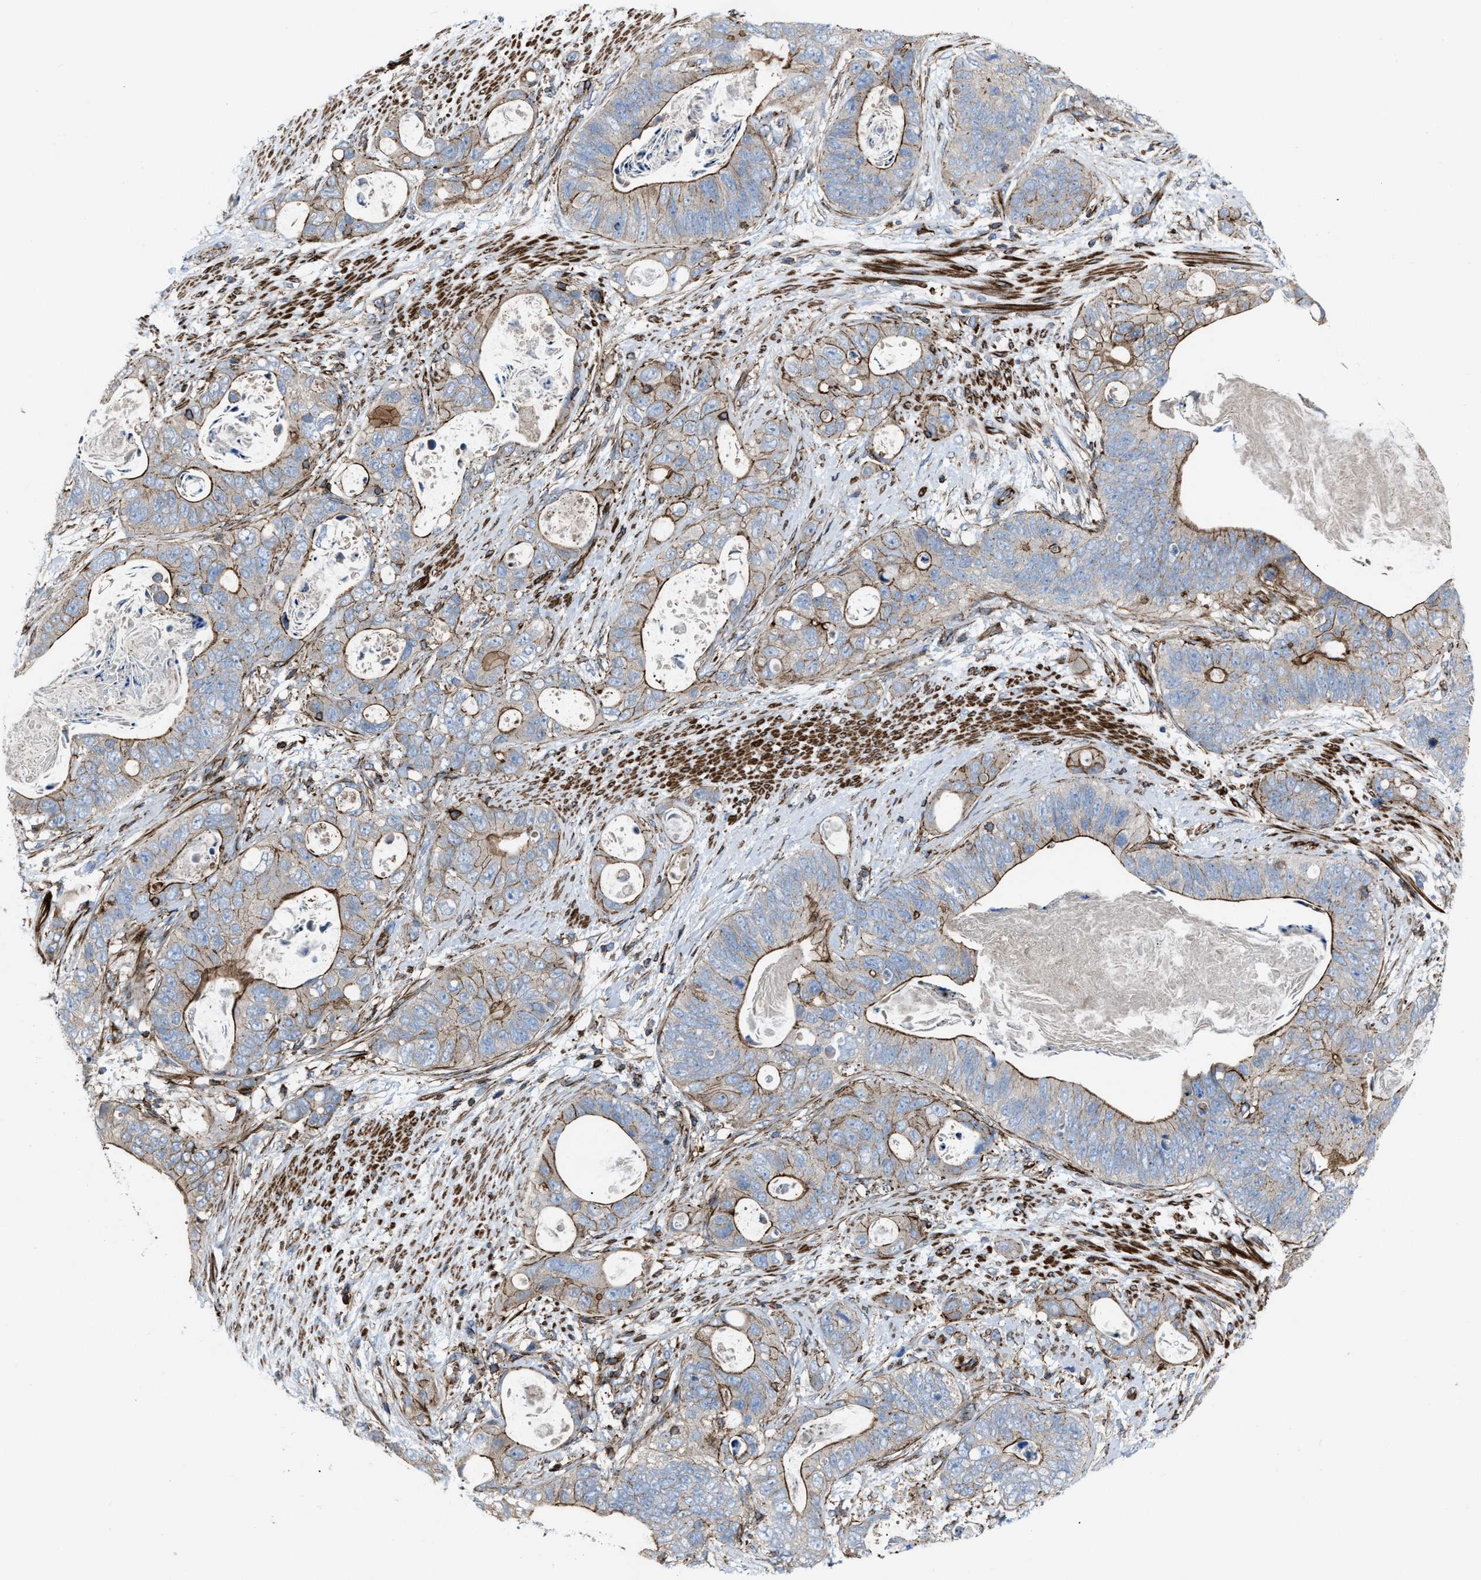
{"staining": {"intensity": "moderate", "quantity": ">75%", "location": "cytoplasmic/membranous"}, "tissue": "stomach cancer", "cell_type": "Tumor cells", "image_type": "cancer", "snomed": [{"axis": "morphology", "description": "Normal tissue, NOS"}, {"axis": "morphology", "description": "Adenocarcinoma, NOS"}, {"axis": "topography", "description": "Stomach"}], "caption": "There is medium levels of moderate cytoplasmic/membranous expression in tumor cells of adenocarcinoma (stomach), as demonstrated by immunohistochemical staining (brown color).", "gene": "AGPAT2", "patient": {"sex": "female", "age": 89}}